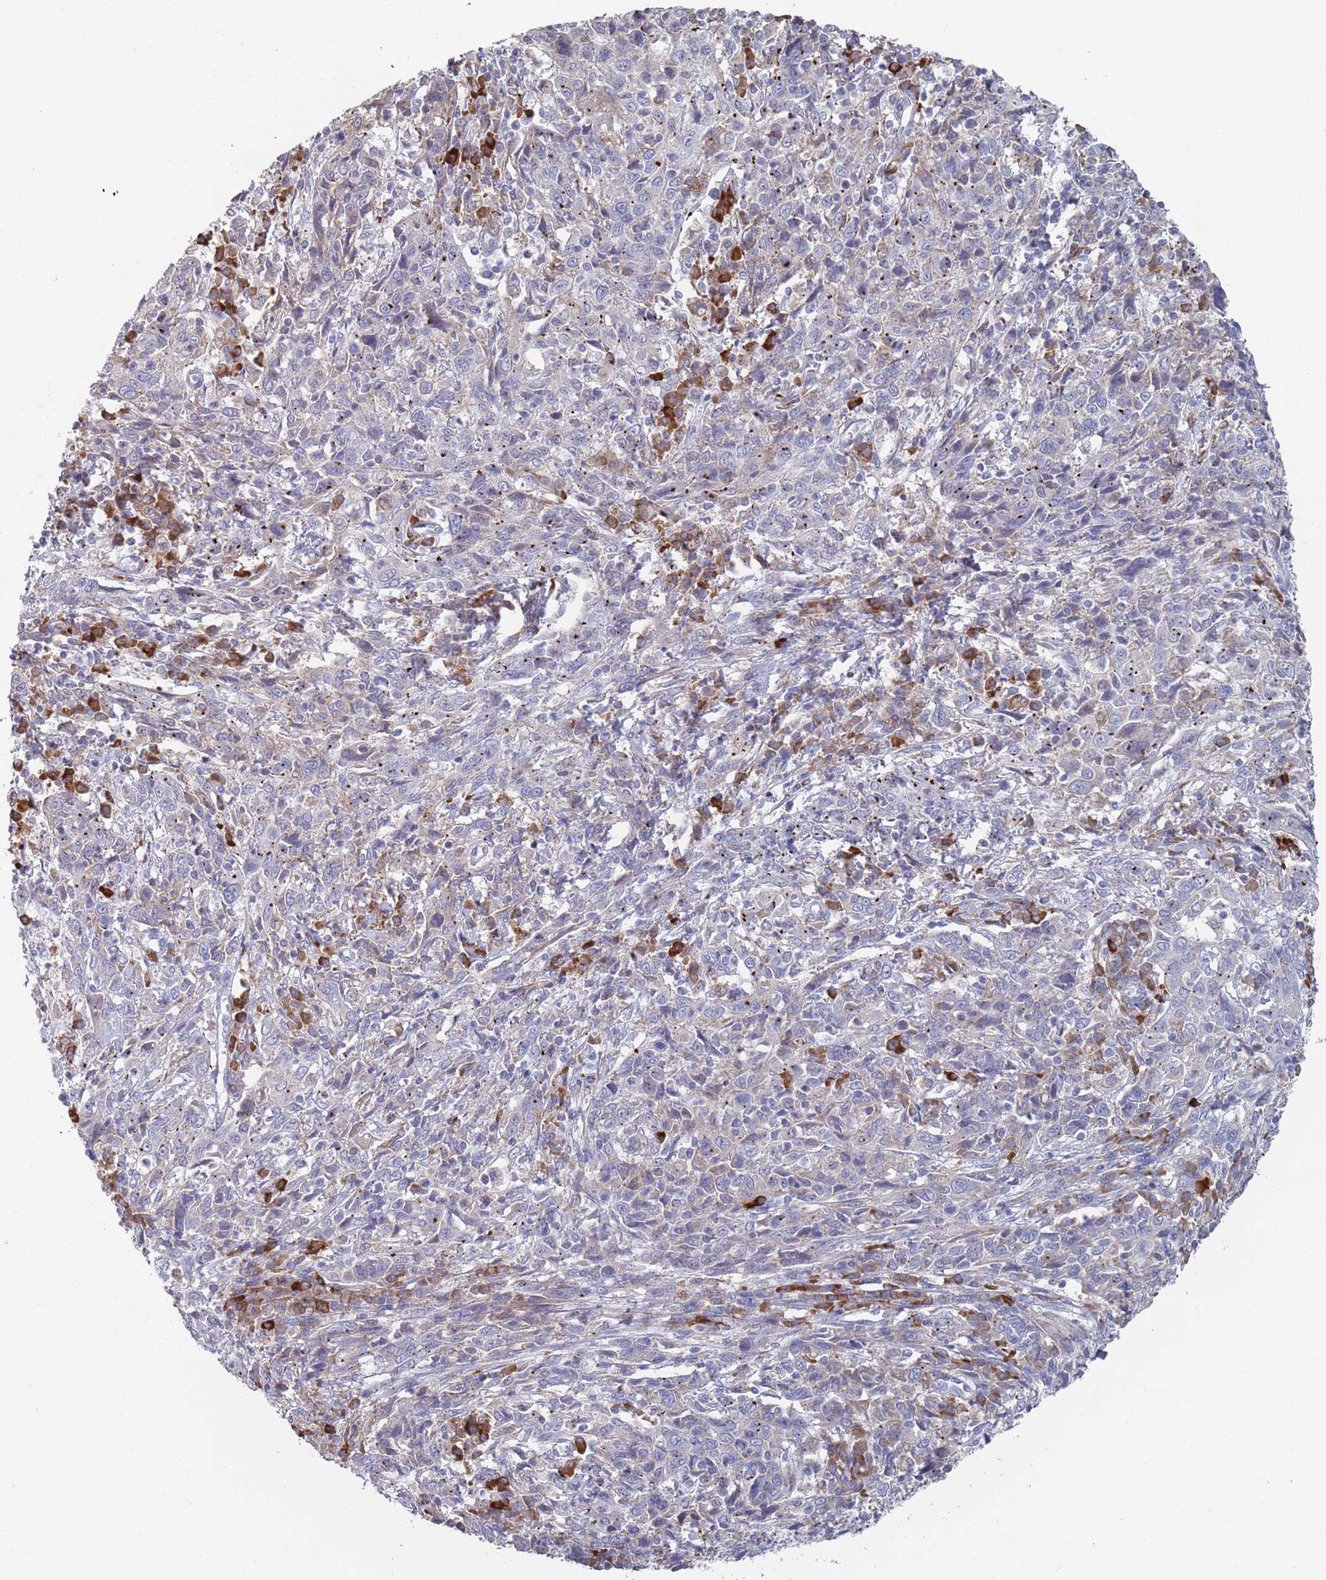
{"staining": {"intensity": "moderate", "quantity": "<25%", "location": "cytoplasmic/membranous"}, "tissue": "cervical cancer", "cell_type": "Tumor cells", "image_type": "cancer", "snomed": [{"axis": "morphology", "description": "Squamous cell carcinoma, NOS"}, {"axis": "topography", "description": "Cervix"}], "caption": "Human cervical cancer (squamous cell carcinoma) stained for a protein (brown) shows moderate cytoplasmic/membranous positive positivity in approximately <25% of tumor cells.", "gene": "MAT1A", "patient": {"sex": "female", "age": 46}}